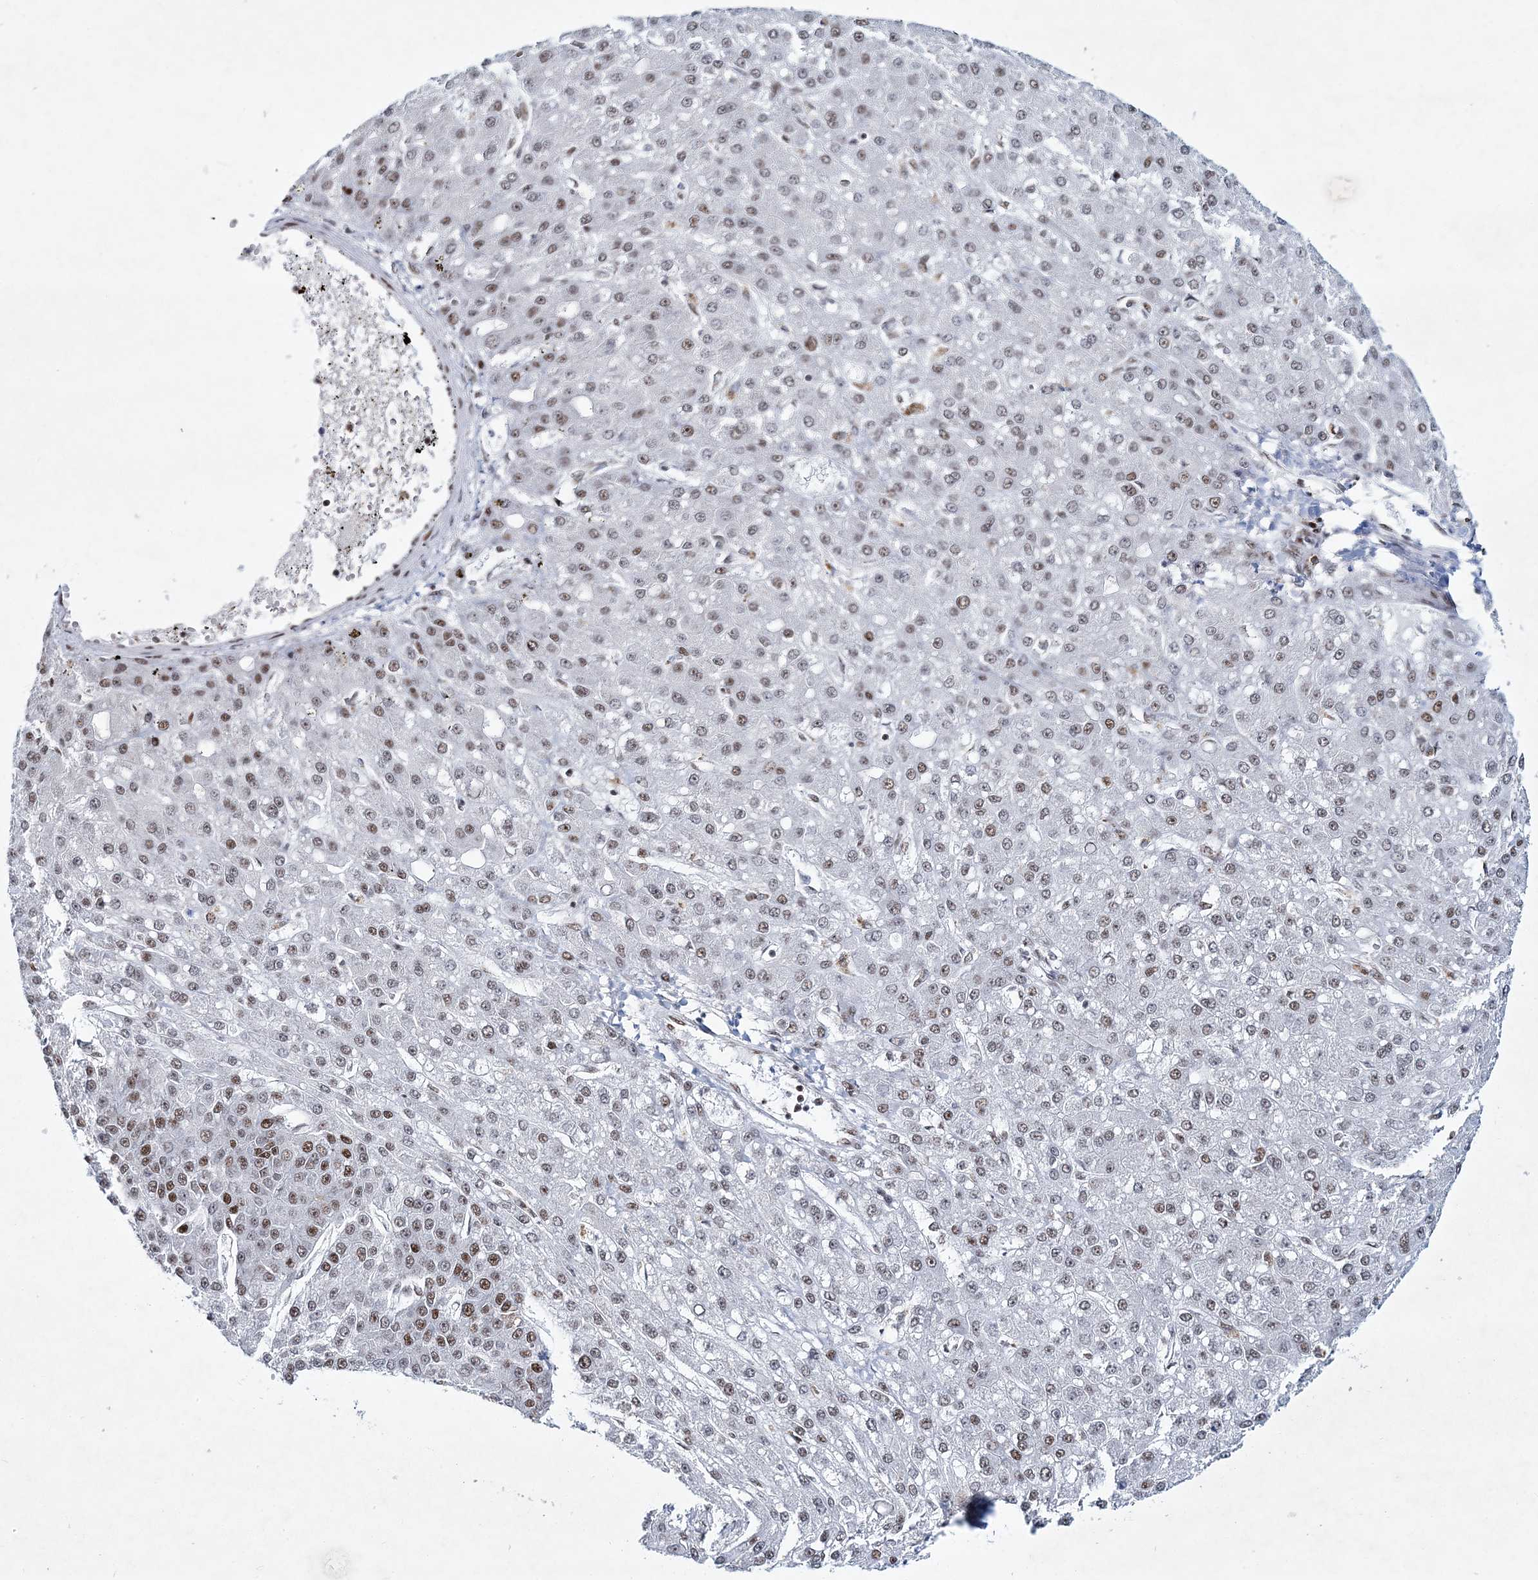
{"staining": {"intensity": "moderate", "quantity": "25%-75%", "location": "nuclear"}, "tissue": "liver cancer", "cell_type": "Tumor cells", "image_type": "cancer", "snomed": [{"axis": "morphology", "description": "Carcinoma, Hepatocellular, NOS"}, {"axis": "topography", "description": "Liver"}], "caption": "Protein staining of liver hepatocellular carcinoma tissue exhibits moderate nuclear expression in approximately 25%-75% of tumor cells.", "gene": "LRRFIP2", "patient": {"sex": "male", "age": 67}}